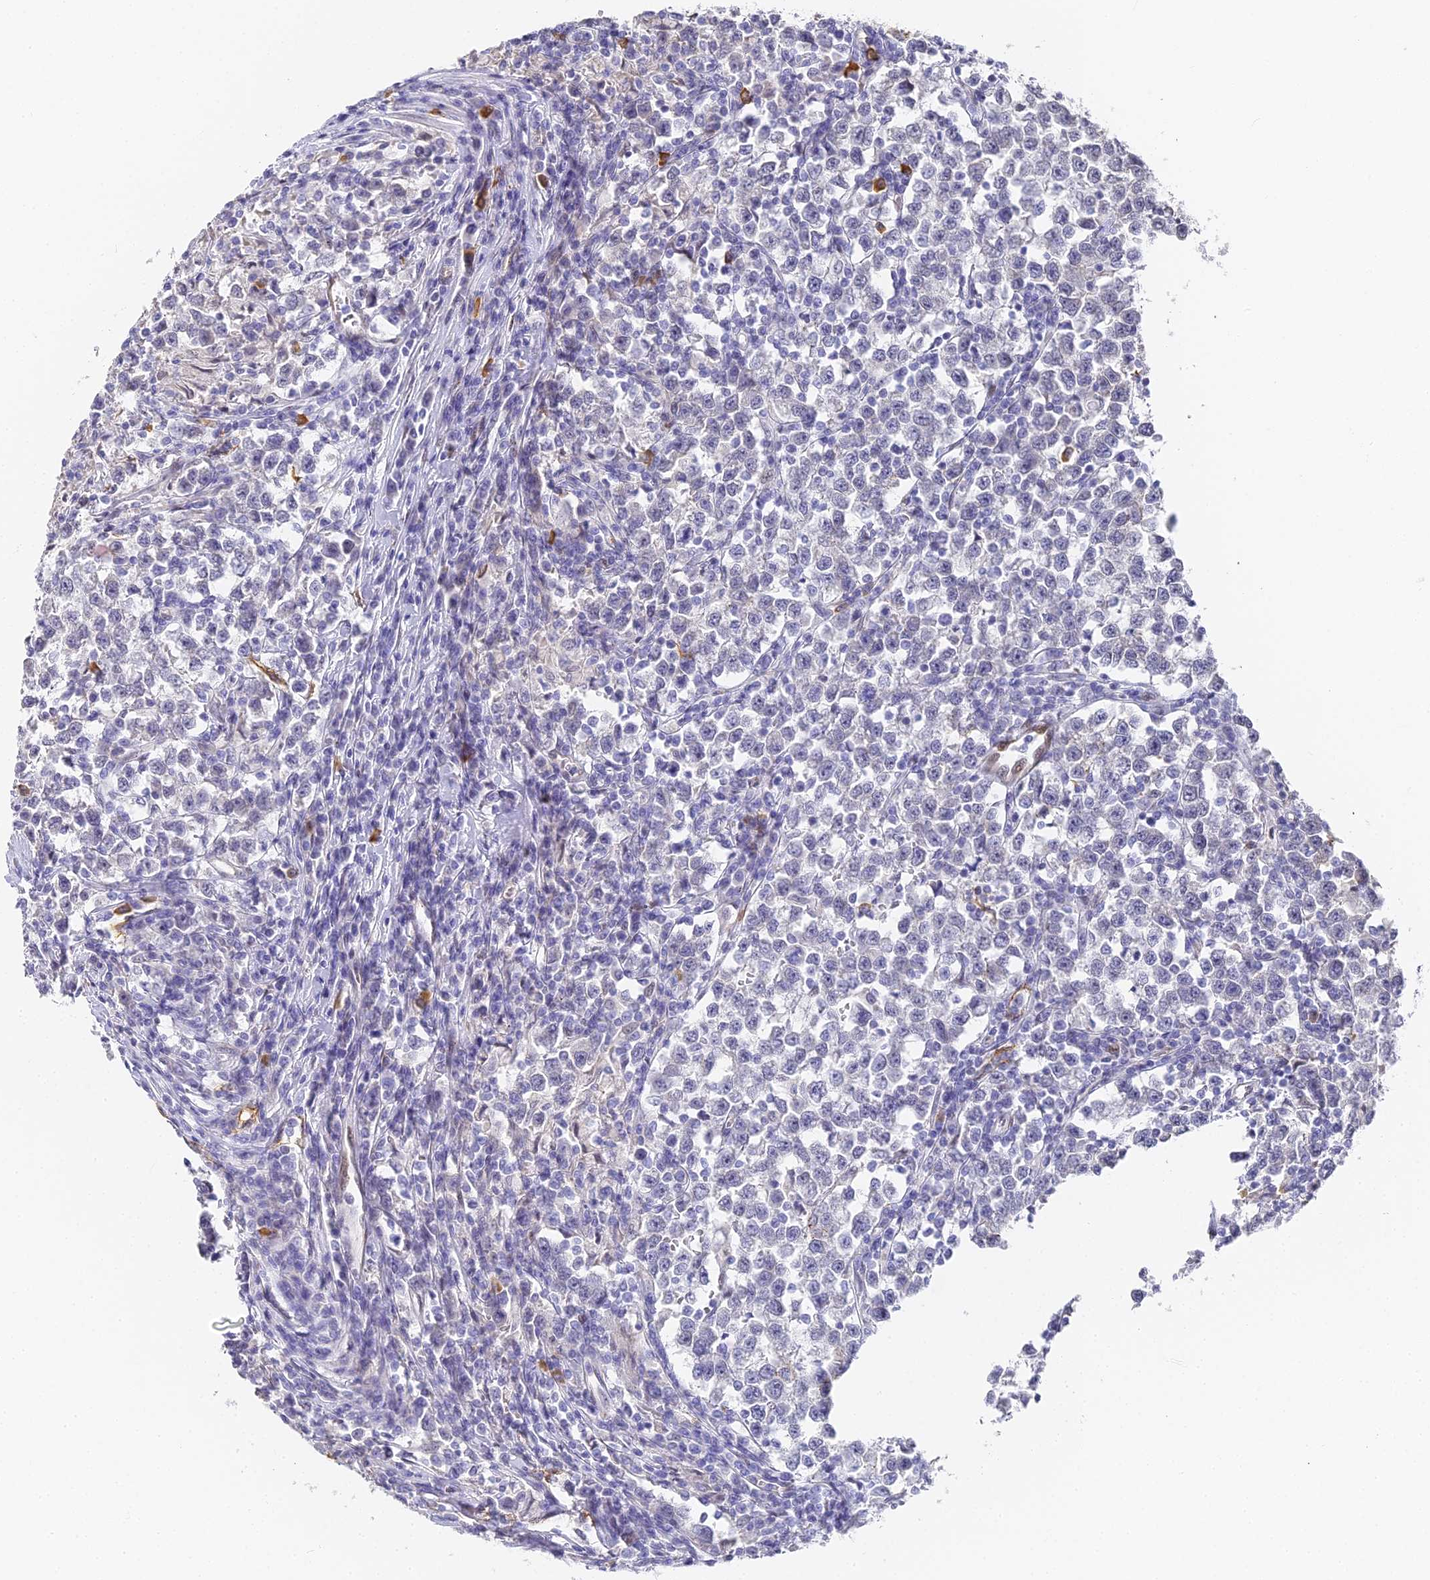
{"staining": {"intensity": "negative", "quantity": "none", "location": "none"}, "tissue": "testis cancer", "cell_type": "Tumor cells", "image_type": "cancer", "snomed": [{"axis": "morphology", "description": "Normal tissue, NOS"}, {"axis": "morphology", "description": "Seminoma, NOS"}, {"axis": "topography", "description": "Testis"}], "caption": "There is no significant positivity in tumor cells of testis seminoma.", "gene": "GJA1", "patient": {"sex": "male", "age": 43}}